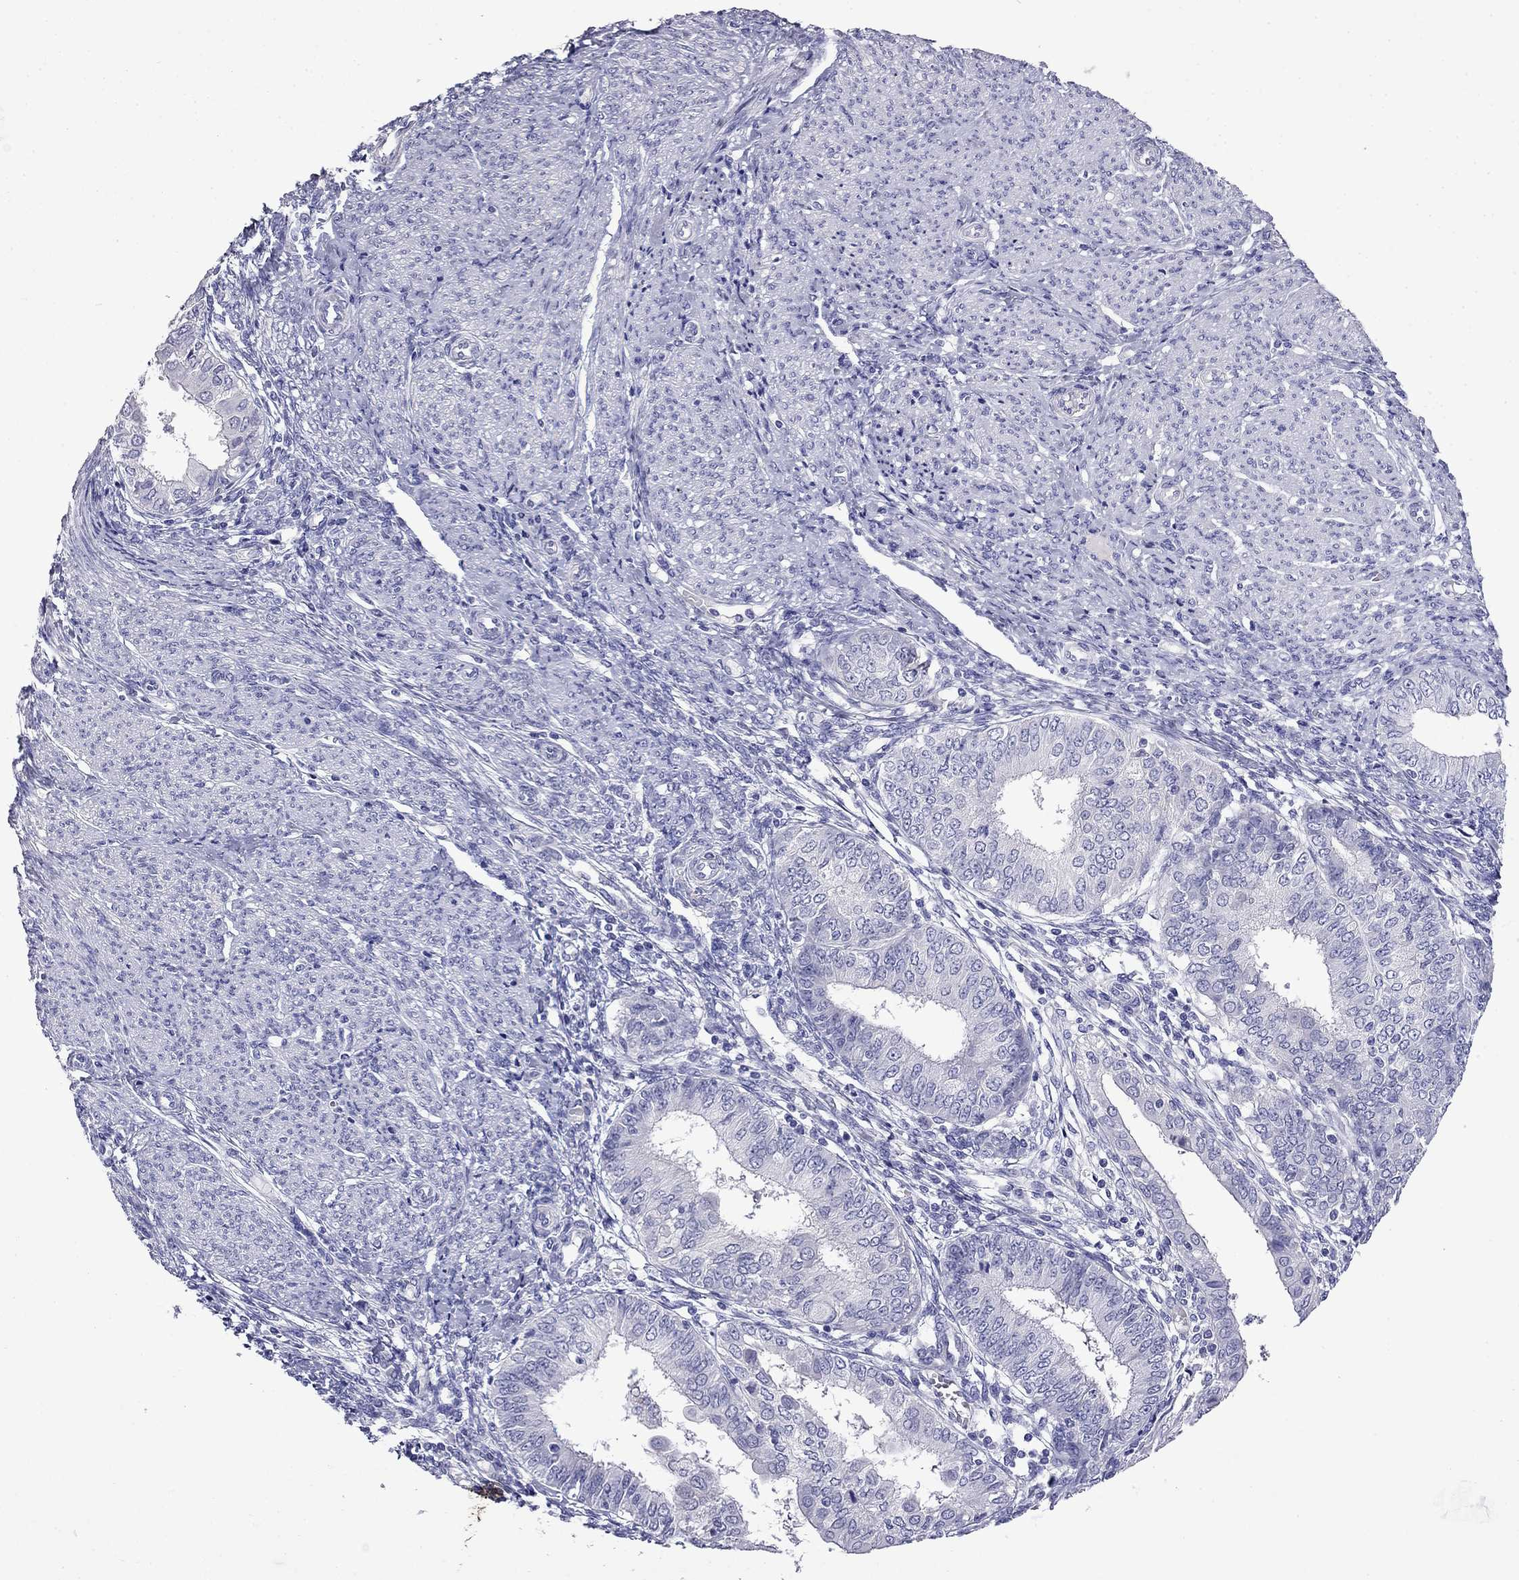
{"staining": {"intensity": "negative", "quantity": "none", "location": "none"}, "tissue": "endometrial cancer", "cell_type": "Tumor cells", "image_type": "cancer", "snomed": [{"axis": "morphology", "description": "Adenocarcinoma, NOS"}, {"axis": "topography", "description": "Endometrium"}], "caption": "Immunohistochemistry image of human endometrial adenocarcinoma stained for a protein (brown), which exhibits no expression in tumor cells.", "gene": "MYO15A", "patient": {"sex": "female", "age": 68}}